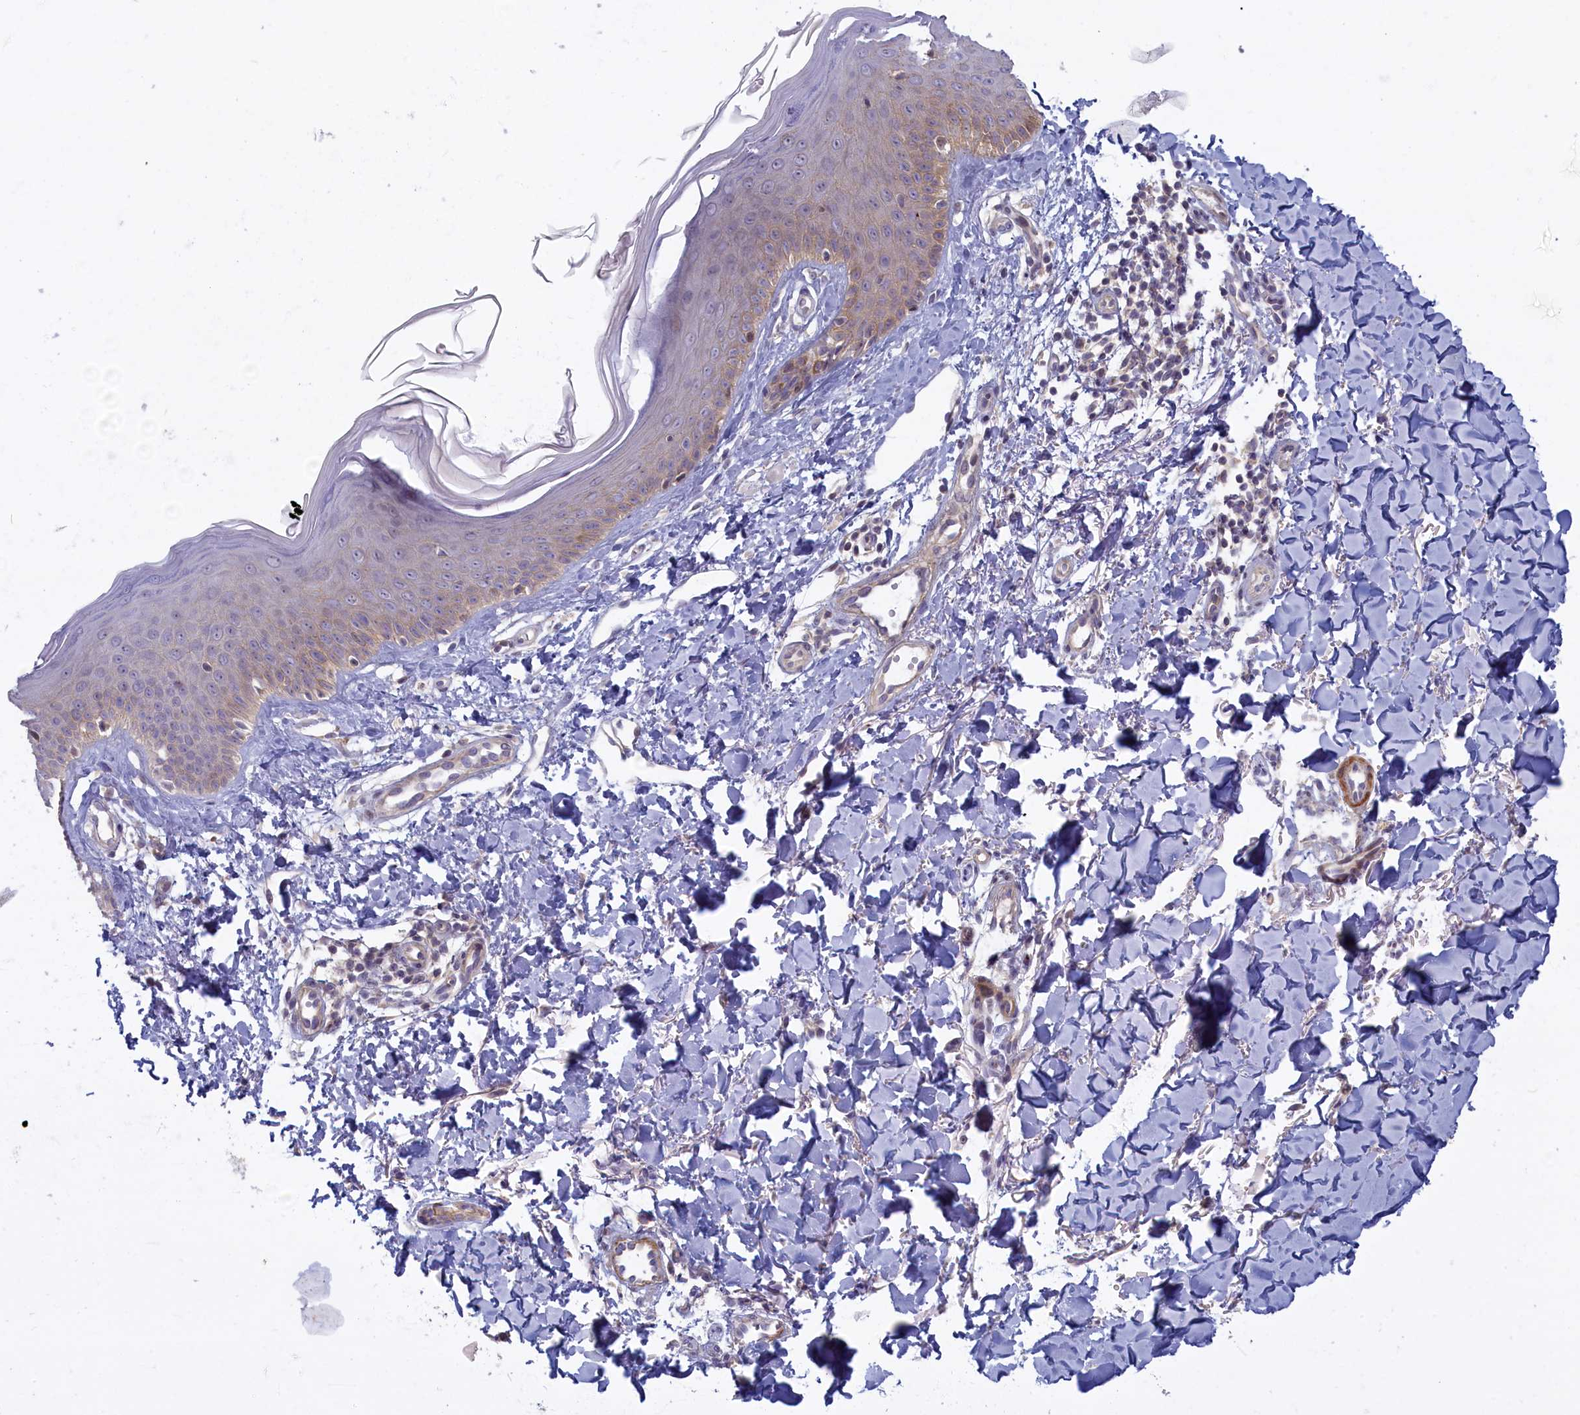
{"staining": {"intensity": "negative", "quantity": "none", "location": "none"}, "tissue": "skin", "cell_type": "Fibroblasts", "image_type": "normal", "snomed": [{"axis": "morphology", "description": "Normal tissue, NOS"}, {"axis": "topography", "description": "Skin"}], "caption": "DAB immunohistochemical staining of normal human skin reveals no significant staining in fibroblasts.", "gene": "TRPM4", "patient": {"sex": "male", "age": 52}}